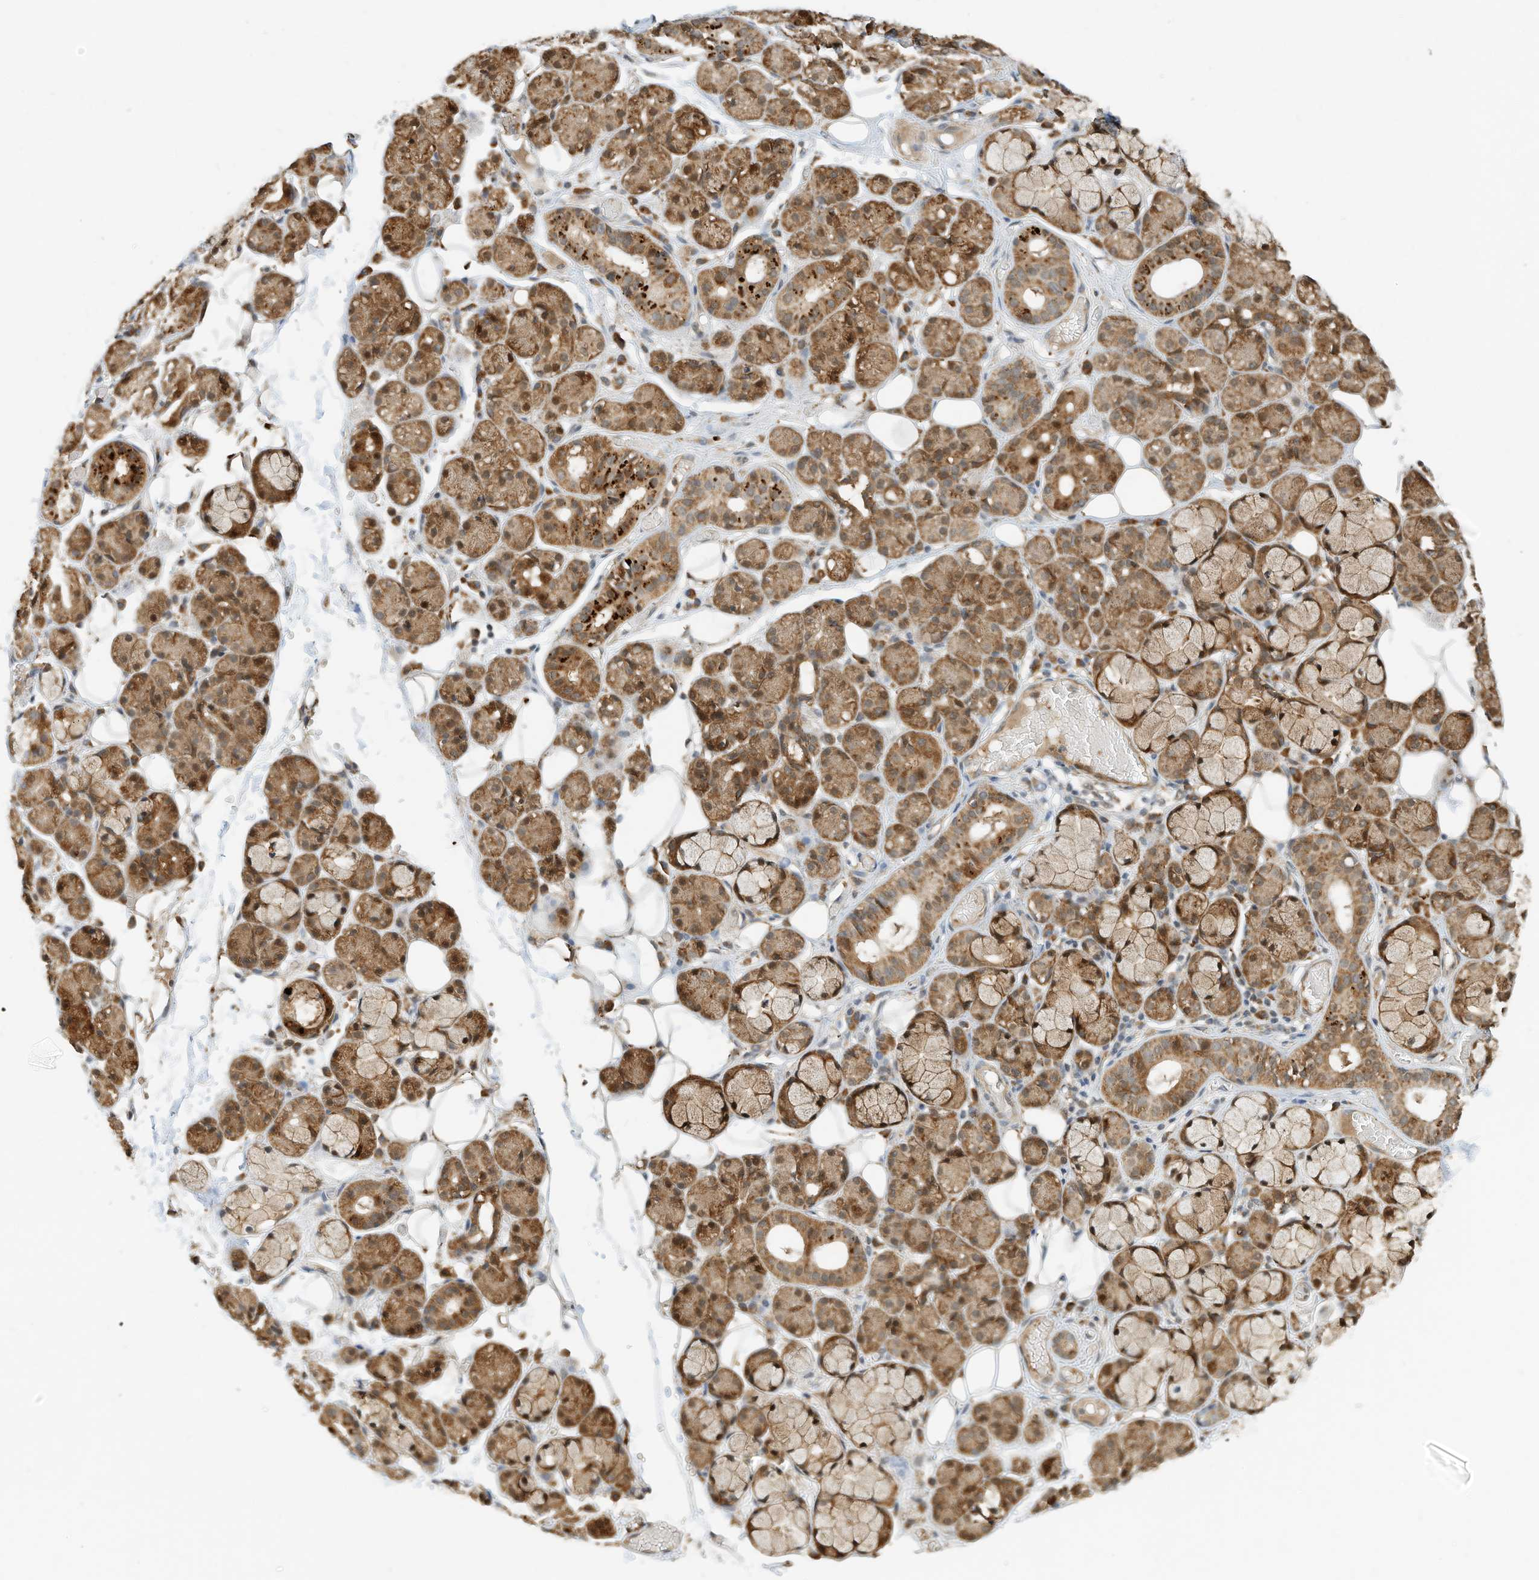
{"staining": {"intensity": "strong", "quantity": ">75%", "location": "cytoplasmic/membranous"}, "tissue": "salivary gland", "cell_type": "Glandular cells", "image_type": "normal", "snomed": [{"axis": "morphology", "description": "Normal tissue, NOS"}, {"axis": "topography", "description": "Salivary gland"}], "caption": "Immunohistochemical staining of normal salivary gland demonstrates strong cytoplasmic/membranous protein staining in about >75% of glandular cells.", "gene": "CPAMD8", "patient": {"sex": "male", "age": 63}}